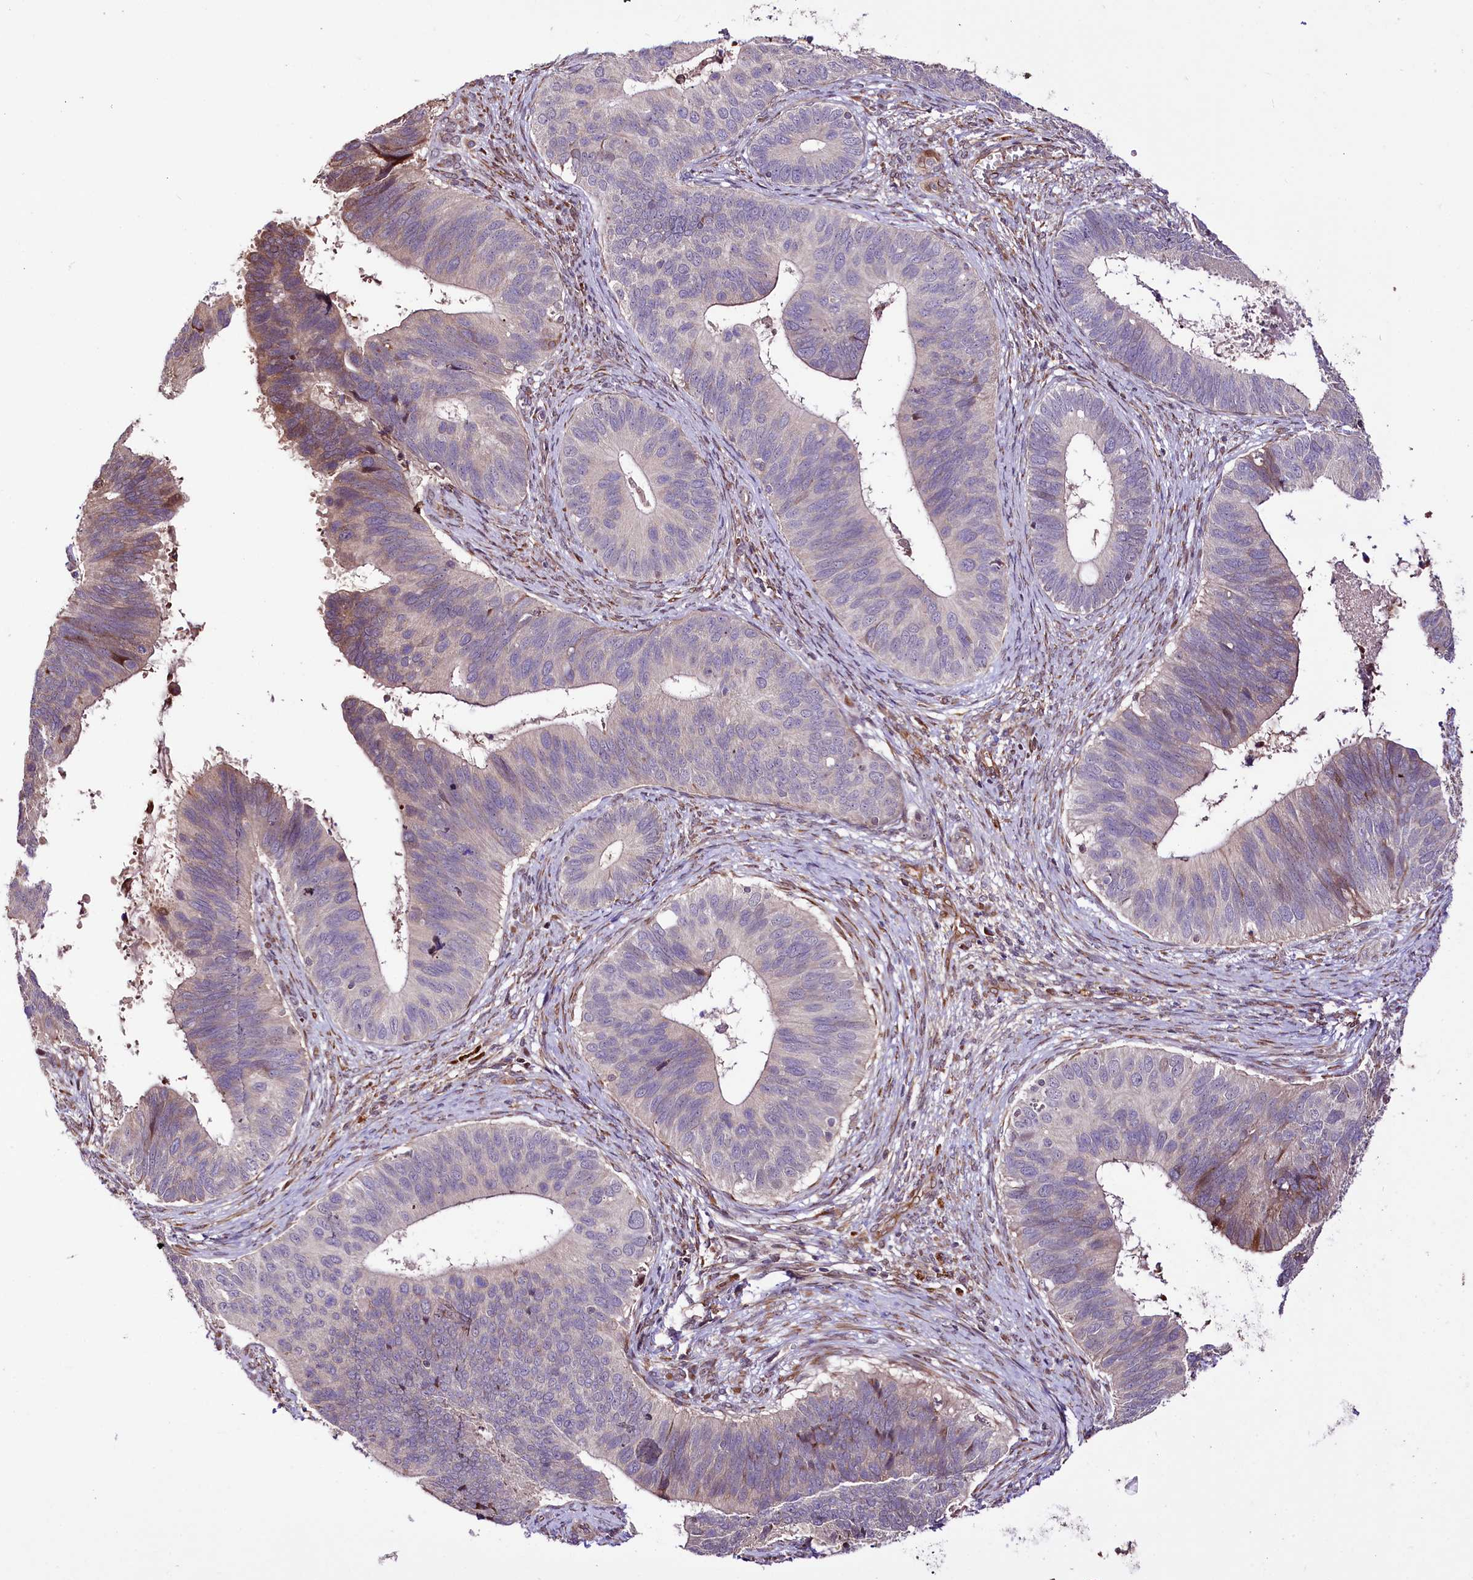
{"staining": {"intensity": "weak", "quantity": "<25%", "location": "cytoplasmic/membranous"}, "tissue": "cervical cancer", "cell_type": "Tumor cells", "image_type": "cancer", "snomed": [{"axis": "morphology", "description": "Adenocarcinoma, NOS"}, {"axis": "topography", "description": "Cervix"}], "caption": "Protein analysis of cervical adenocarcinoma demonstrates no significant expression in tumor cells. (DAB immunohistochemistry (IHC), high magnification).", "gene": "CUTC", "patient": {"sex": "female", "age": 42}}